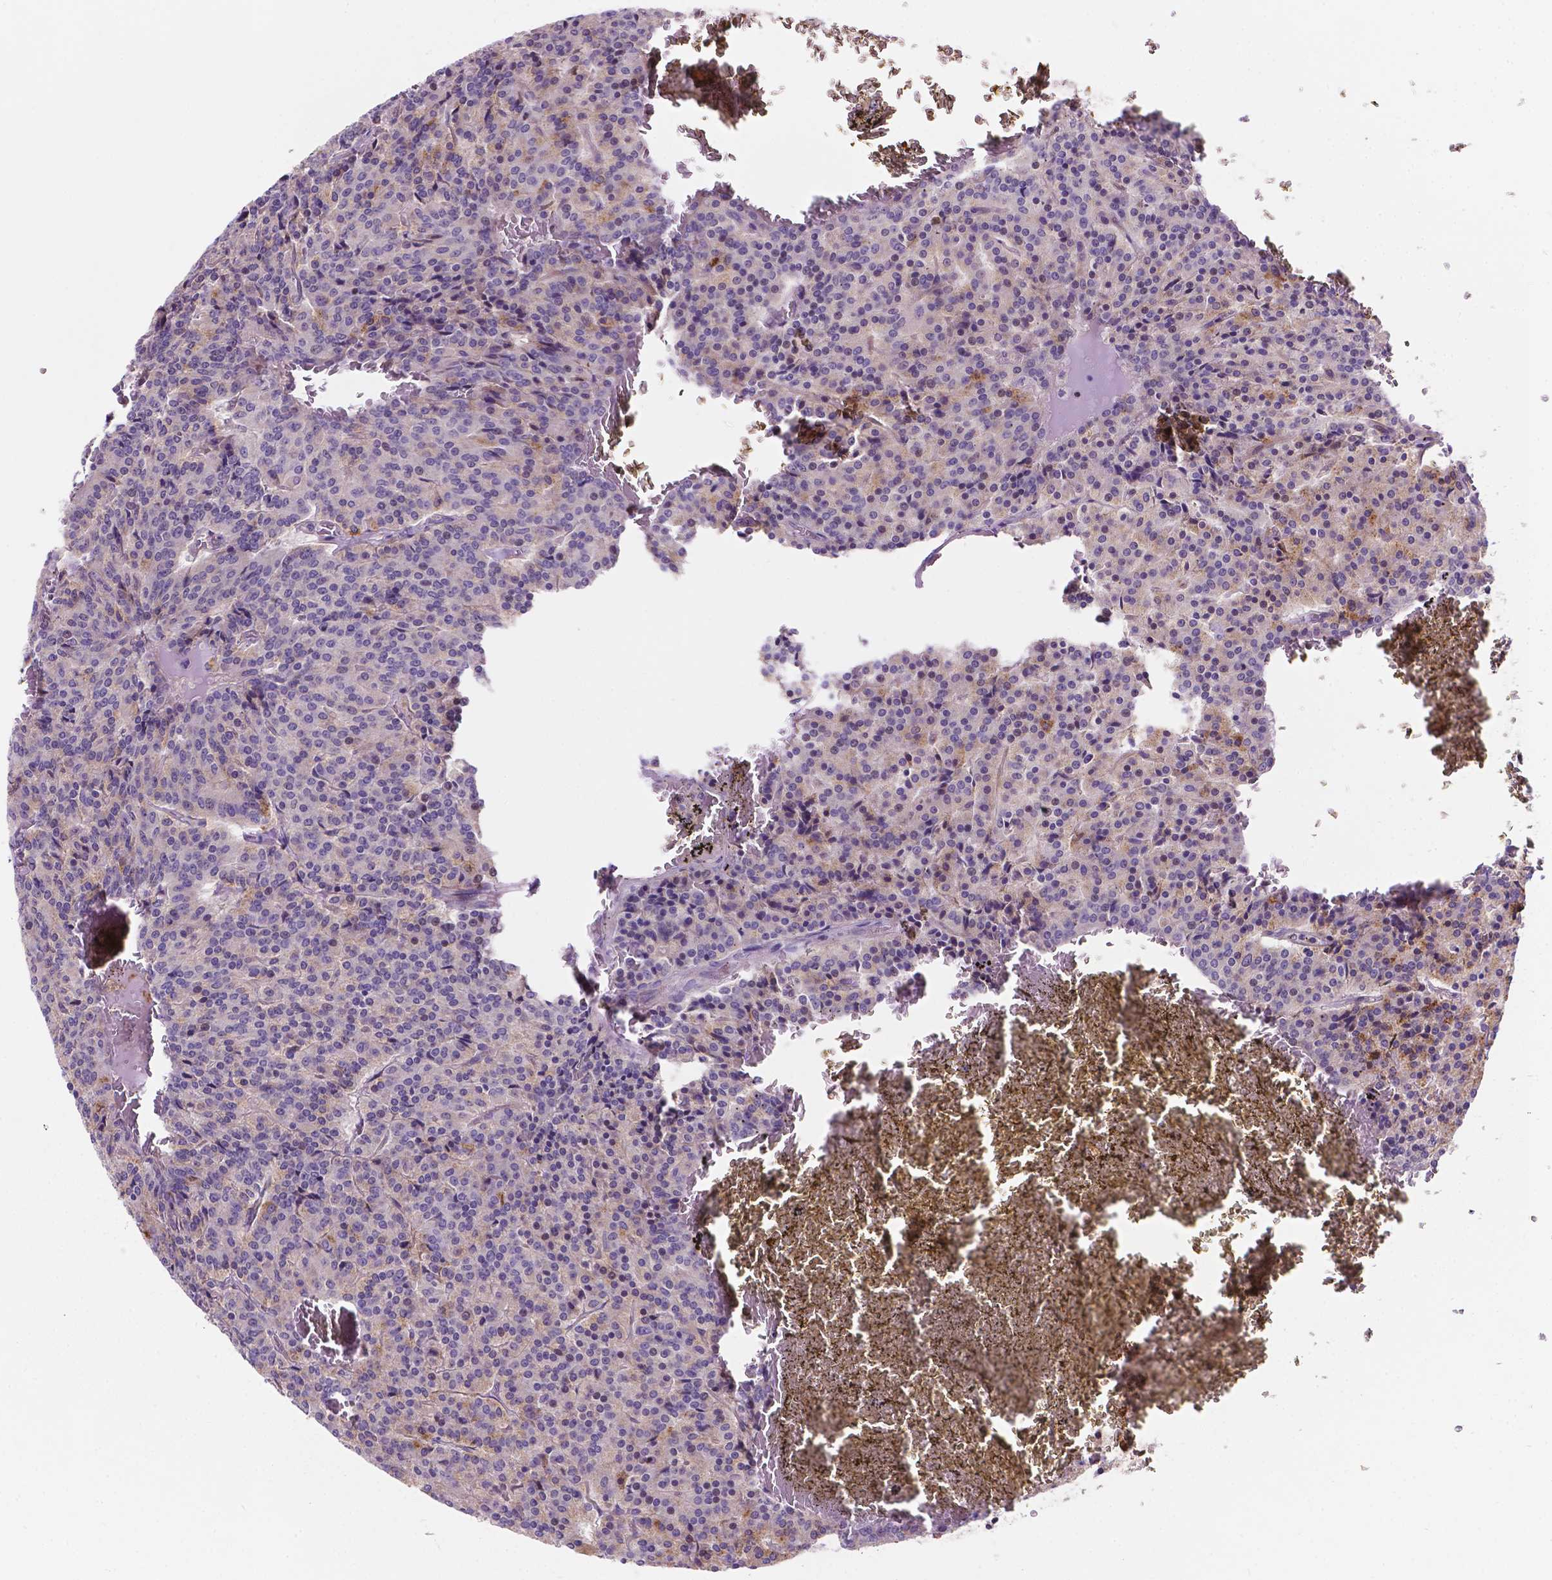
{"staining": {"intensity": "weak", "quantity": ">75%", "location": "cytoplasmic/membranous"}, "tissue": "carcinoid", "cell_type": "Tumor cells", "image_type": "cancer", "snomed": [{"axis": "morphology", "description": "Carcinoid, malignant, NOS"}, {"axis": "topography", "description": "Lung"}], "caption": "IHC of human carcinoid (malignant) displays low levels of weak cytoplasmic/membranous staining in about >75% of tumor cells. (DAB = brown stain, brightfield microscopy at high magnification).", "gene": "TM4SF20", "patient": {"sex": "male", "age": 70}}